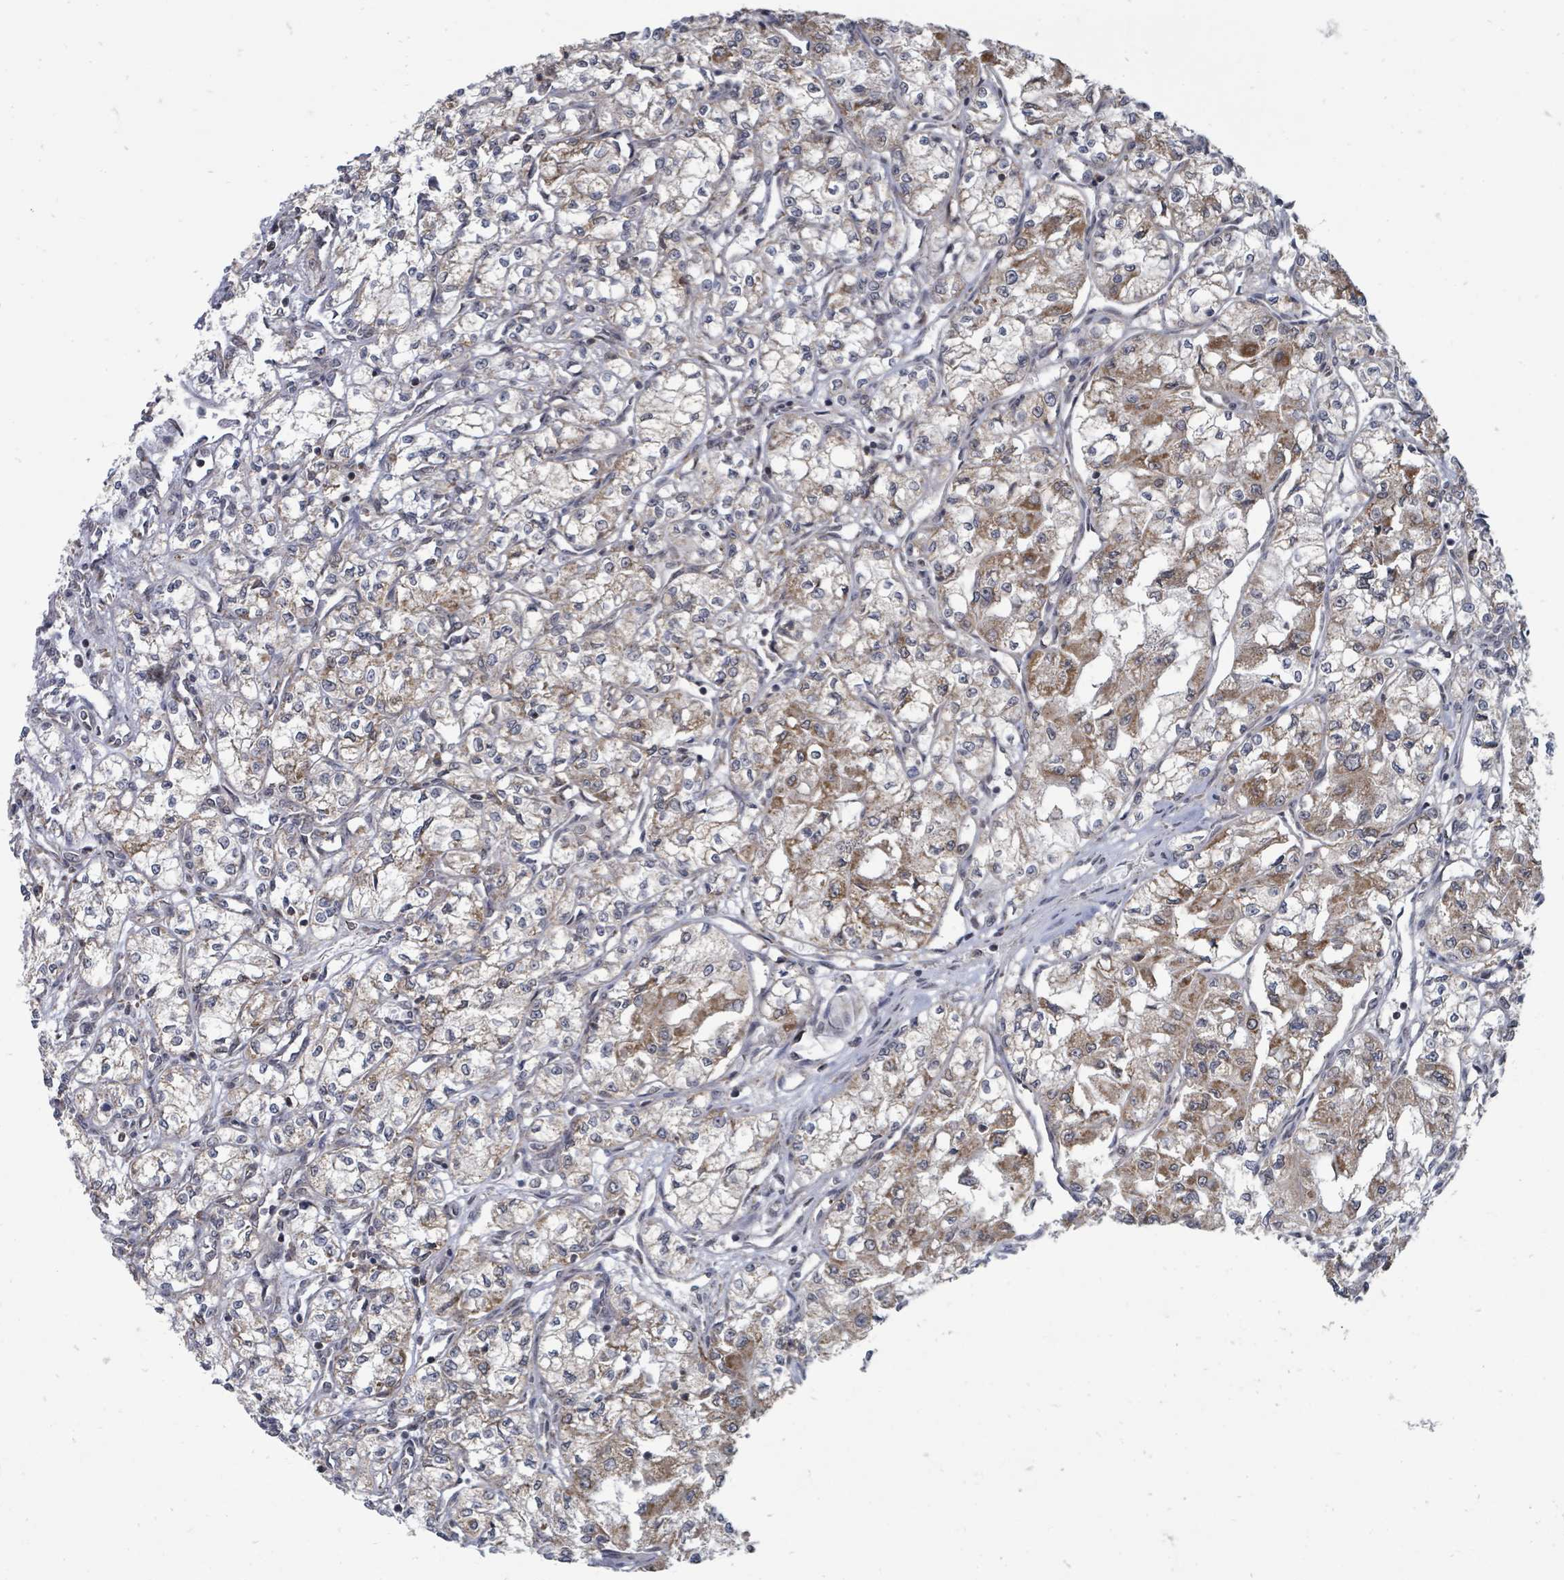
{"staining": {"intensity": "moderate", "quantity": "25%-75%", "location": "cytoplasmic/membranous"}, "tissue": "renal cancer", "cell_type": "Tumor cells", "image_type": "cancer", "snomed": [{"axis": "morphology", "description": "Adenocarcinoma, NOS"}, {"axis": "topography", "description": "Kidney"}], "caption": "Immunohistochemical staining of human renal adenocarcinoma exhibits medium levels of moderate cytoplasmic/membranous protein staining in approximately 25%-75% of tumor cells. Using DAB (brown) and hematoxylin (blue) stains, captured at high magnification using brightfield microscopy.", "gene": "MAGOHB", "patient": {"sex": "male", "age": 59}}